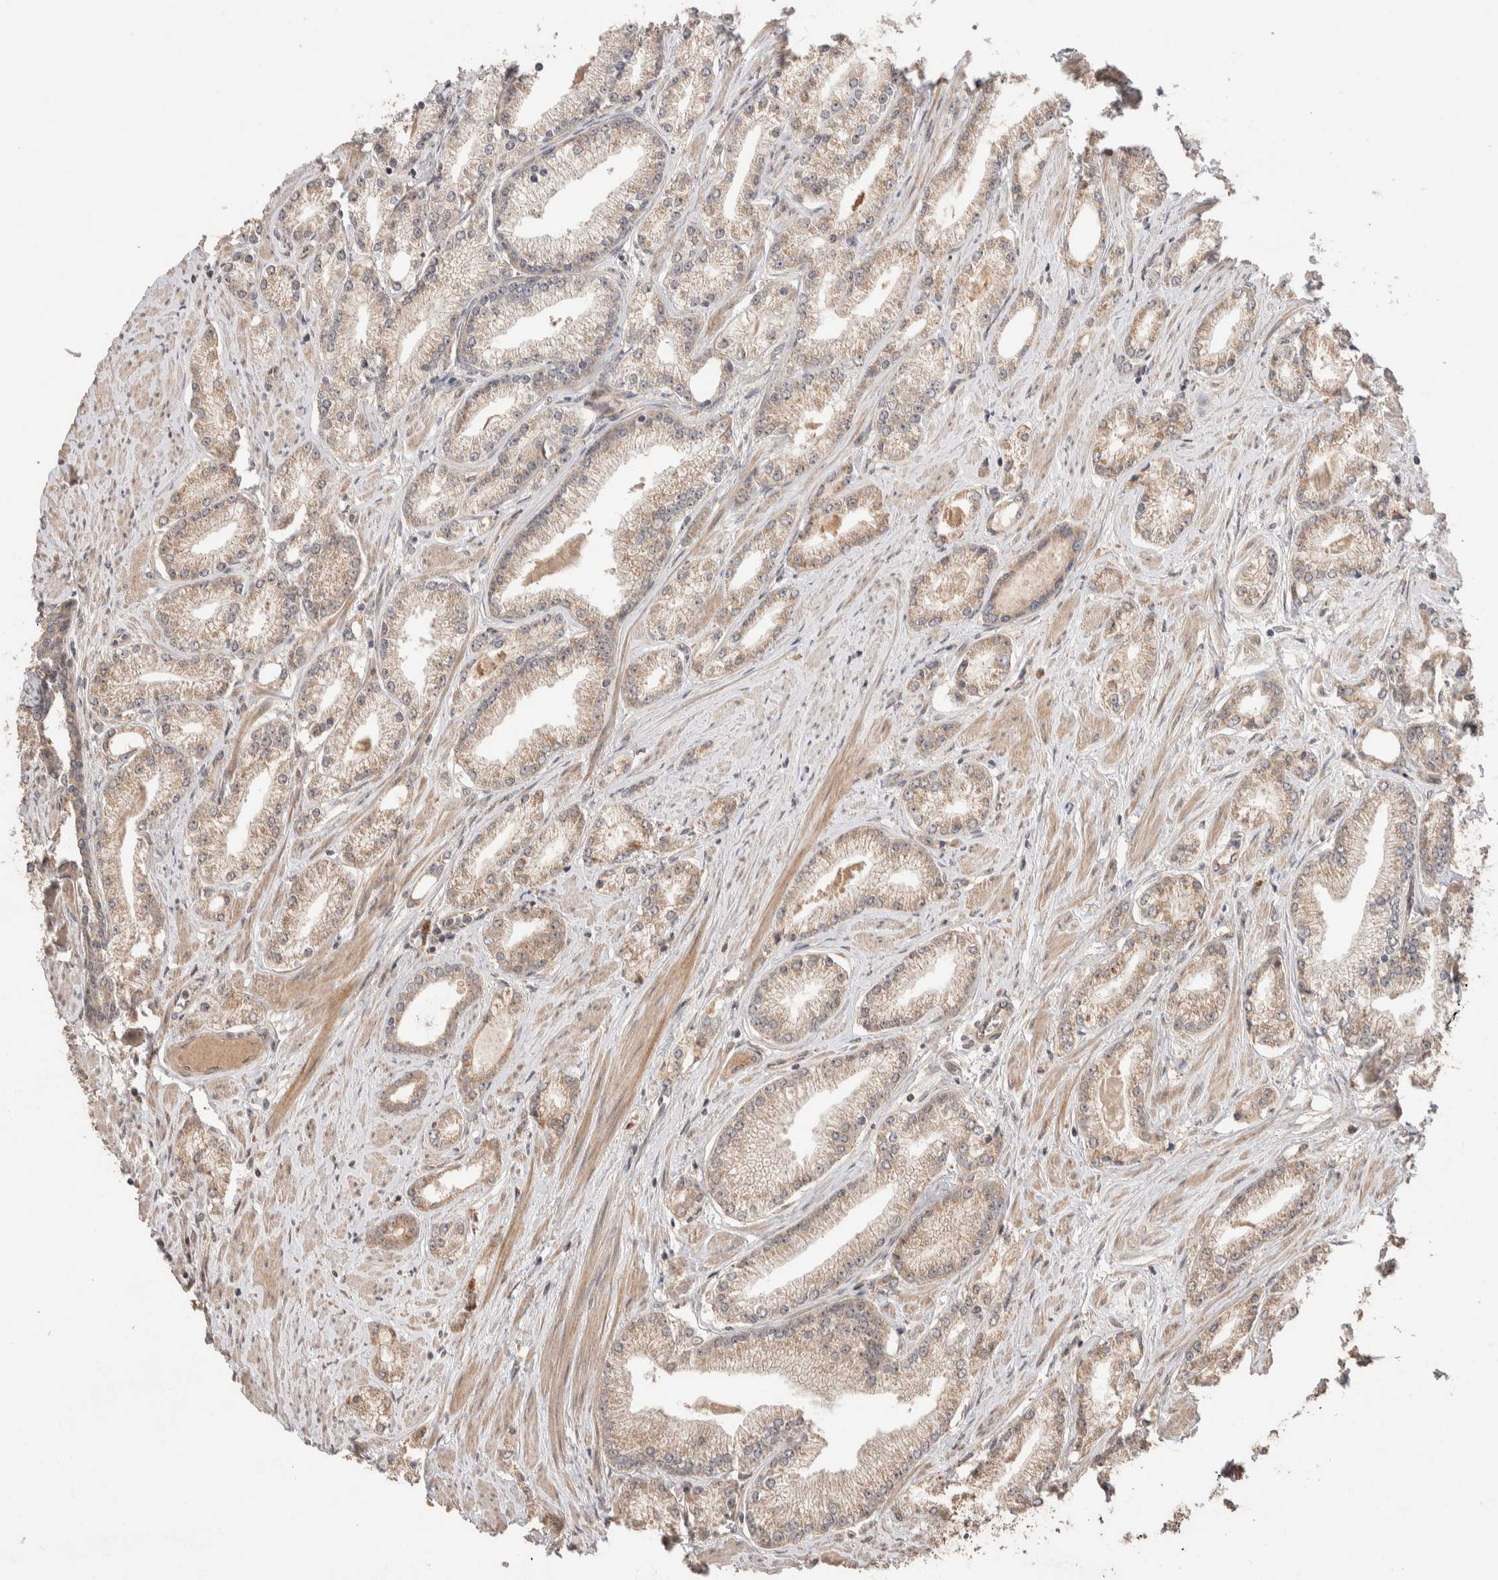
{"staining": {"intensity": "weak", "quantity": ">75%", "location": "cytoplasmic/membranous"}, "tissue": "prostate cancer", "cell_type": "Tumor cells", "image_type": "cancer", "snomed": [{"axis": "morphology", "description": "Adenocarcinoma, Low grade"}, {"axis": "topography", "description": "Prostate"}], "caption": "Immunohistochemistry (IHC) staining of low-grade adenocarcinoma (prostate), which demonstrates low levels of weak cytoplasmic/membranous staining in approximately >75% of tumor cells indicating weak cytoplasmic/membranous protein expression. The staining was performed using DAB (3,3'-diaminobenzidine) (brown) for protein detection and nuclei were counterstained in hematoxylin (blue).", "gene": "PRDM15", "patient": {"sex": "male", "age": 62}}